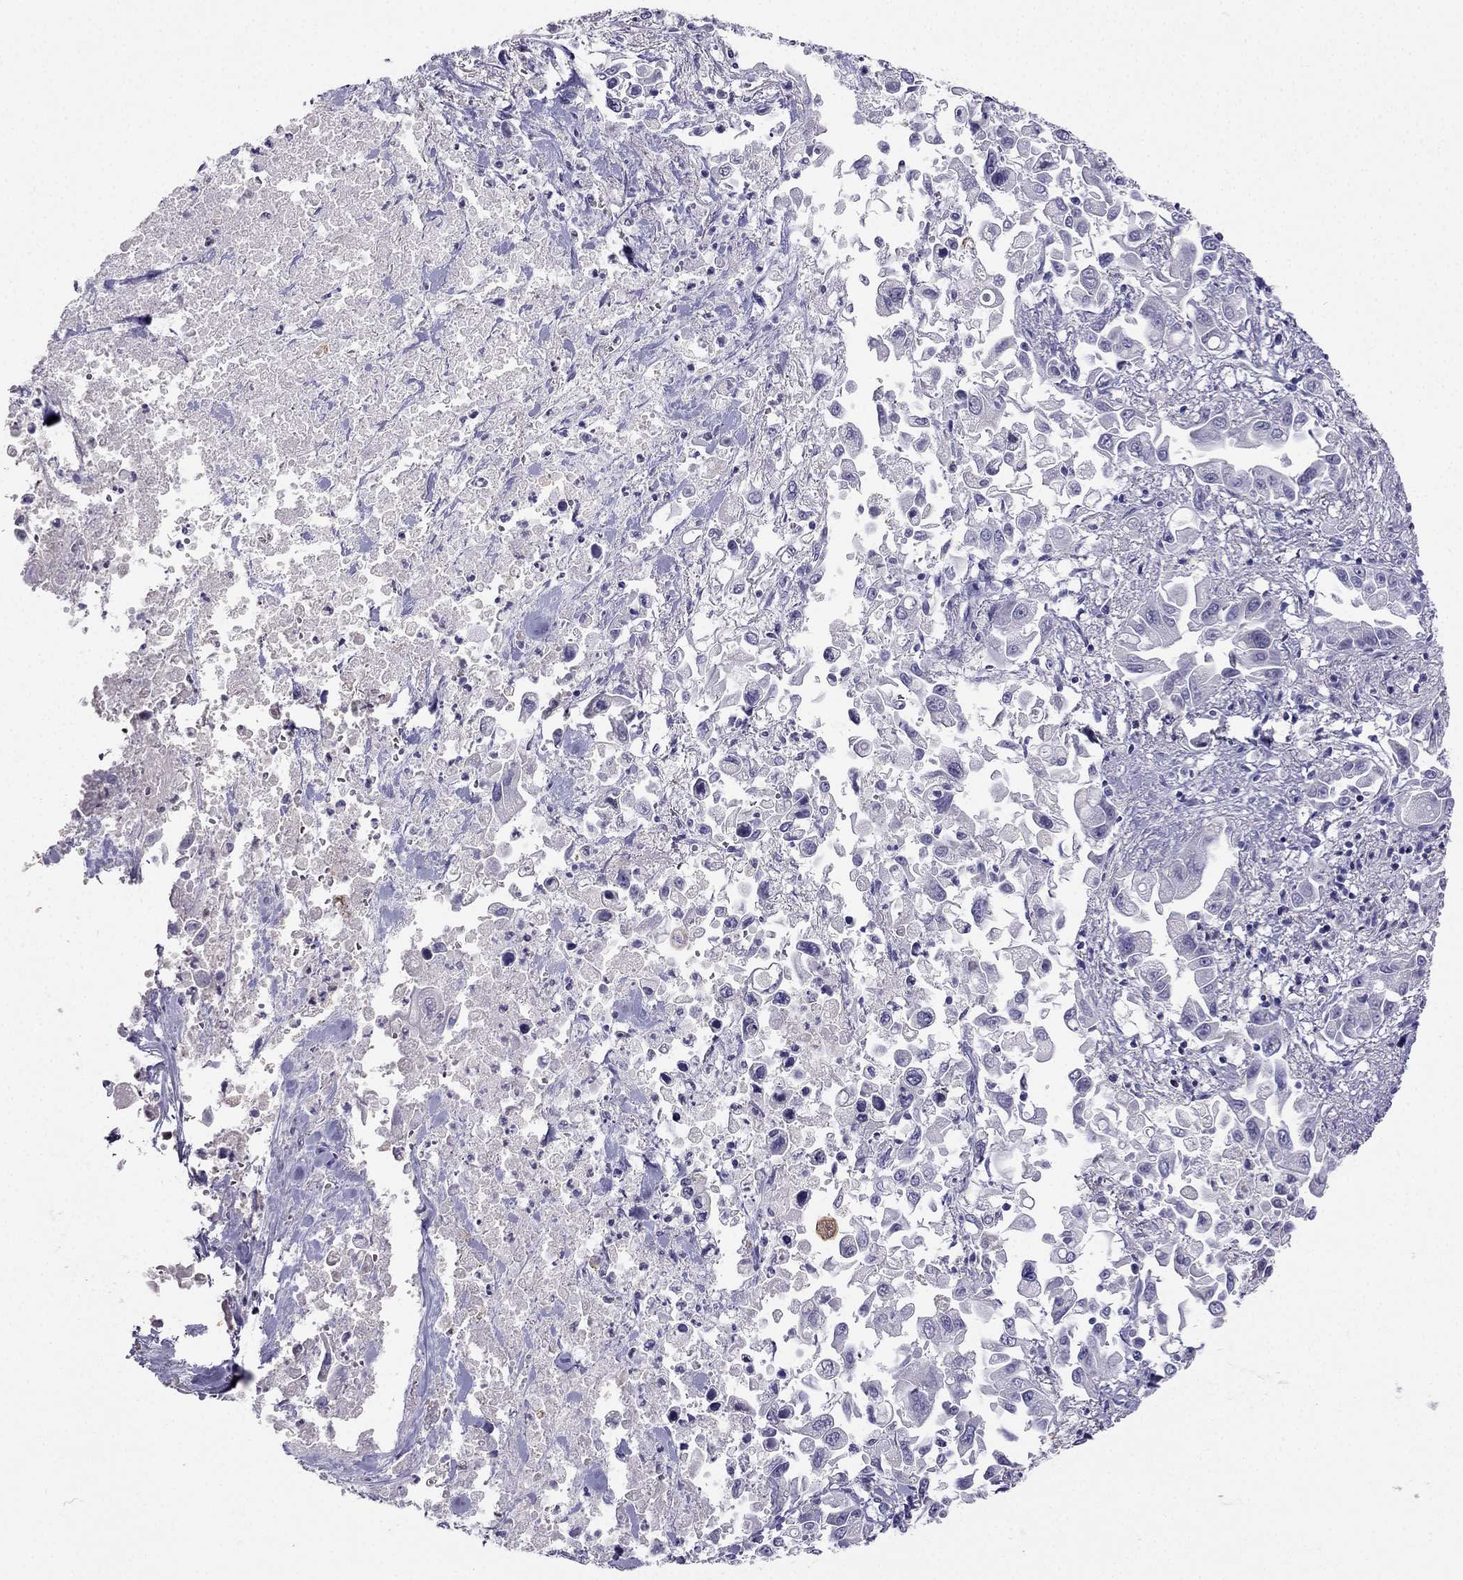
{"staining": {"intensity": "negative", "quantity": "none", "location": "none"}, "tissue": "pancreatic cancer", "cell_type": "Tumor cells", "image_type": "cancer", "snomed": [{"axis": "morphology", "description": "Adenocarcinoma, NOS"}, {"axis": "topography", "description": "Pancreas"}], "caption": "The image displays no significant positivity in tumor cells of pancreatic cancer.", "gene": "RSPH14", "patient": {"sex": "female", "age": 83}}